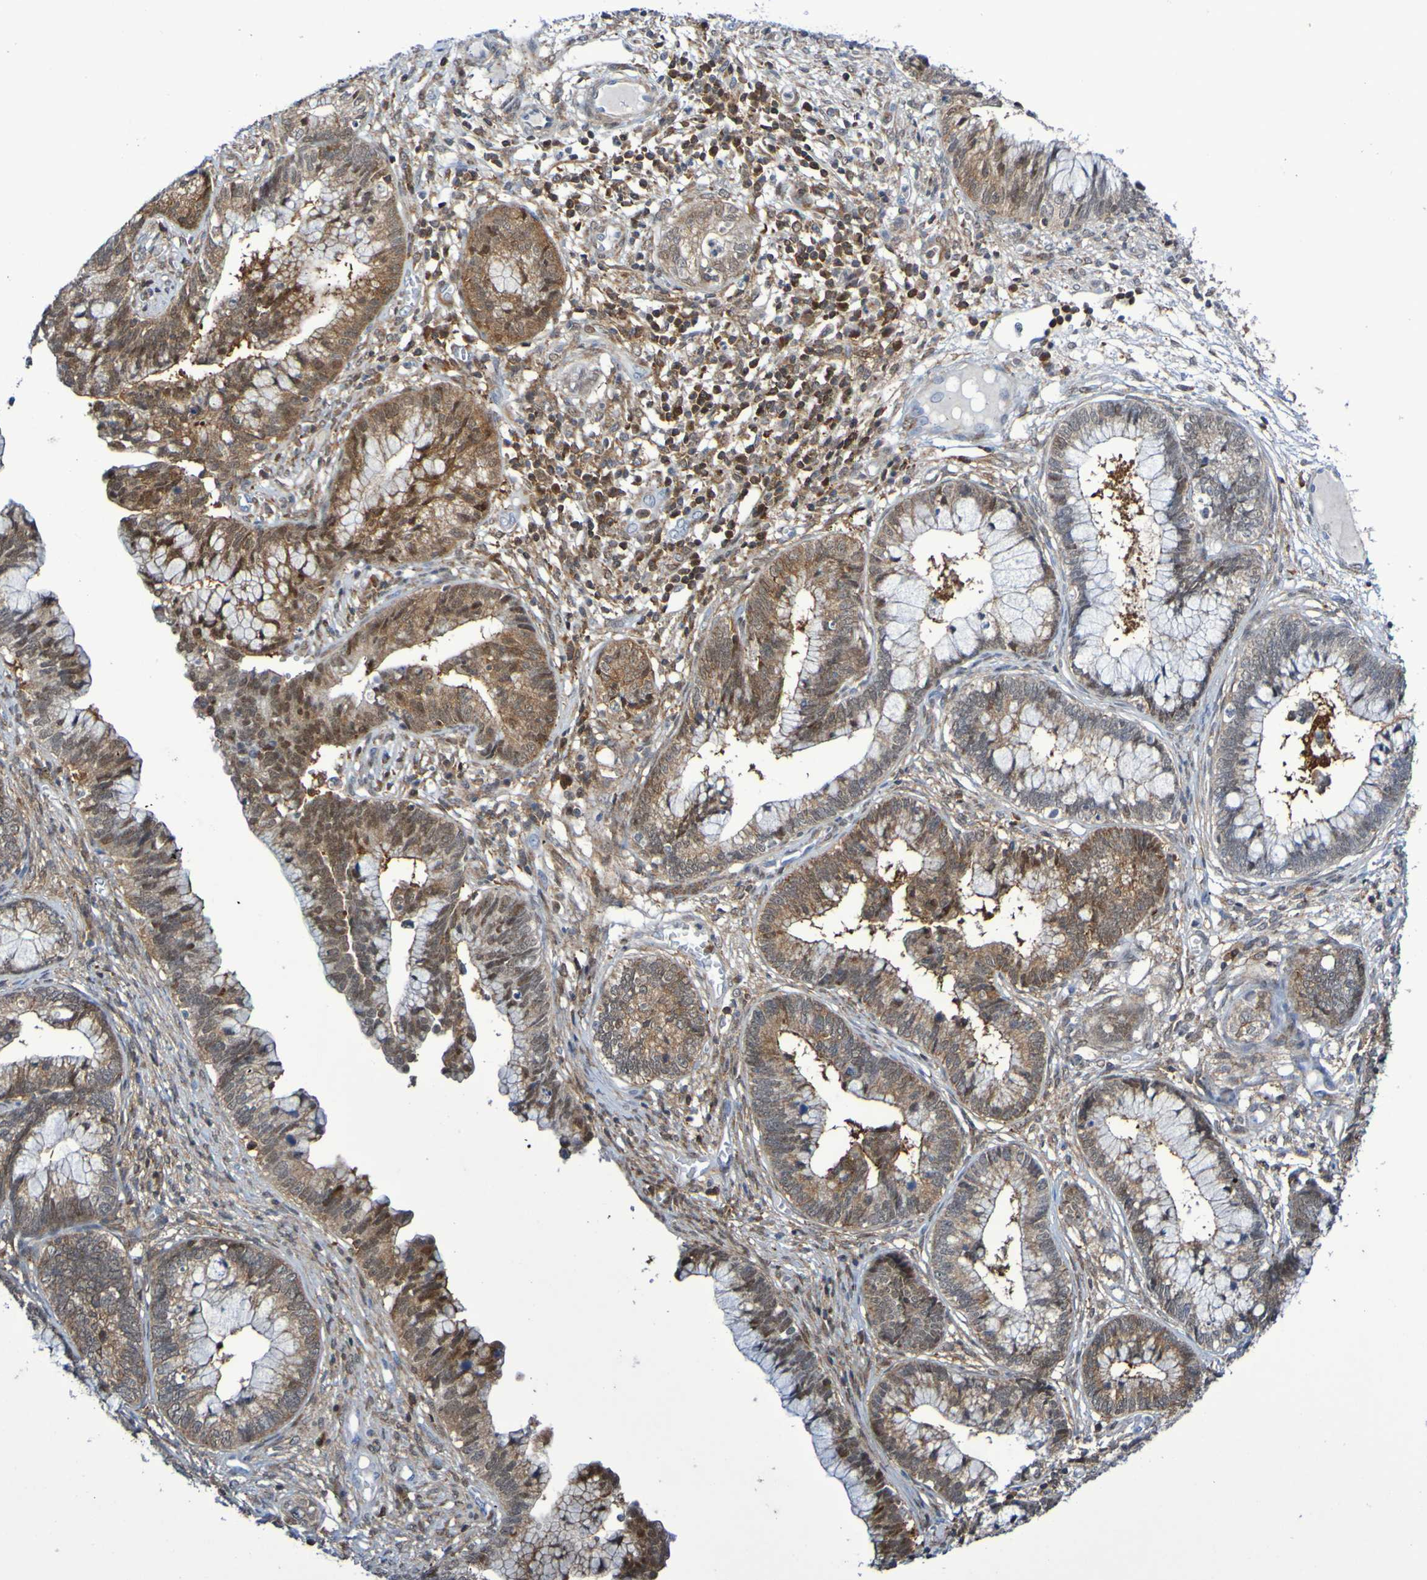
{"staining": {"intensity": "moderate", "quantity": ">75%", "location": "cytoplasmic/membranous"}, "tissue": "cervical cancer", "cell_type": "Tumor cells", "image_type": "cancer", "snomed": [{"axis": "morphology", "description": "Adenocarcinoma, NOS"}, {"axis": "topography", "description": "Cervix"}], "caption": "There is medium levels of moderate cytoplasmic/membranous expression in tumor cells of cervical adenocarcinoma, as demonstrated by immunohistochemical staining (brown color).", "gene": "ATIC", "patient": {"sex": "female", "age": 44}}